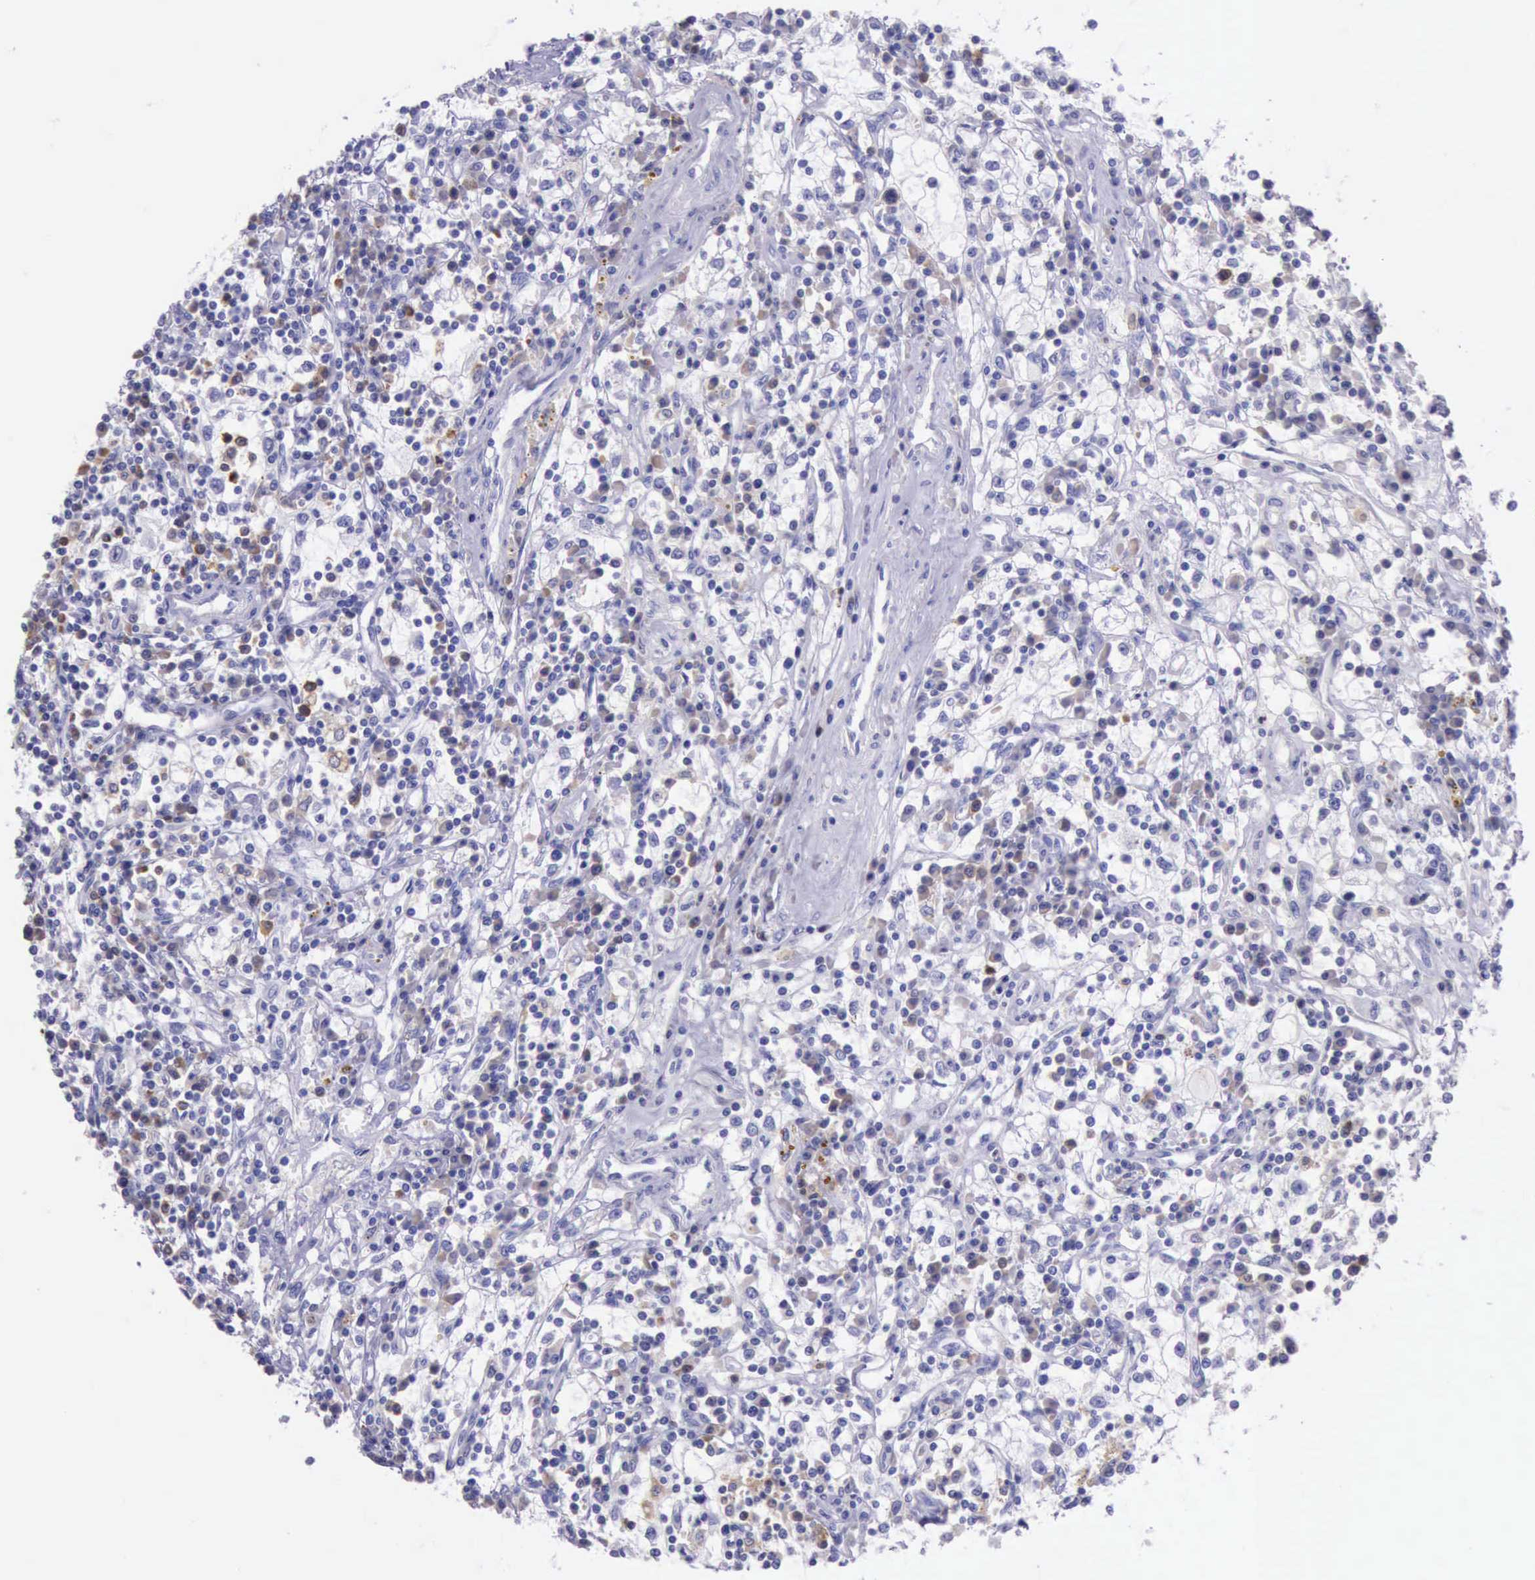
{"staining": {"intensity": "negative", "quantity": "none", "location": "none"}, "tissue": "renal cancer", "cell_type": "Tumor cells", "image_type": "cancer", "snomed": [{"axis": "morphology", "description": "Adenocarcinoma, NOS"}, {"axis": "topography", "description": "Kidney"}], "caption": "Adenocarcinoma (renal) stained for a protein using immunohistochemistry (IHC) displays no staining tumor cells.", "gene": "BTK", "patient": {"sex": "male", "age": 82}}